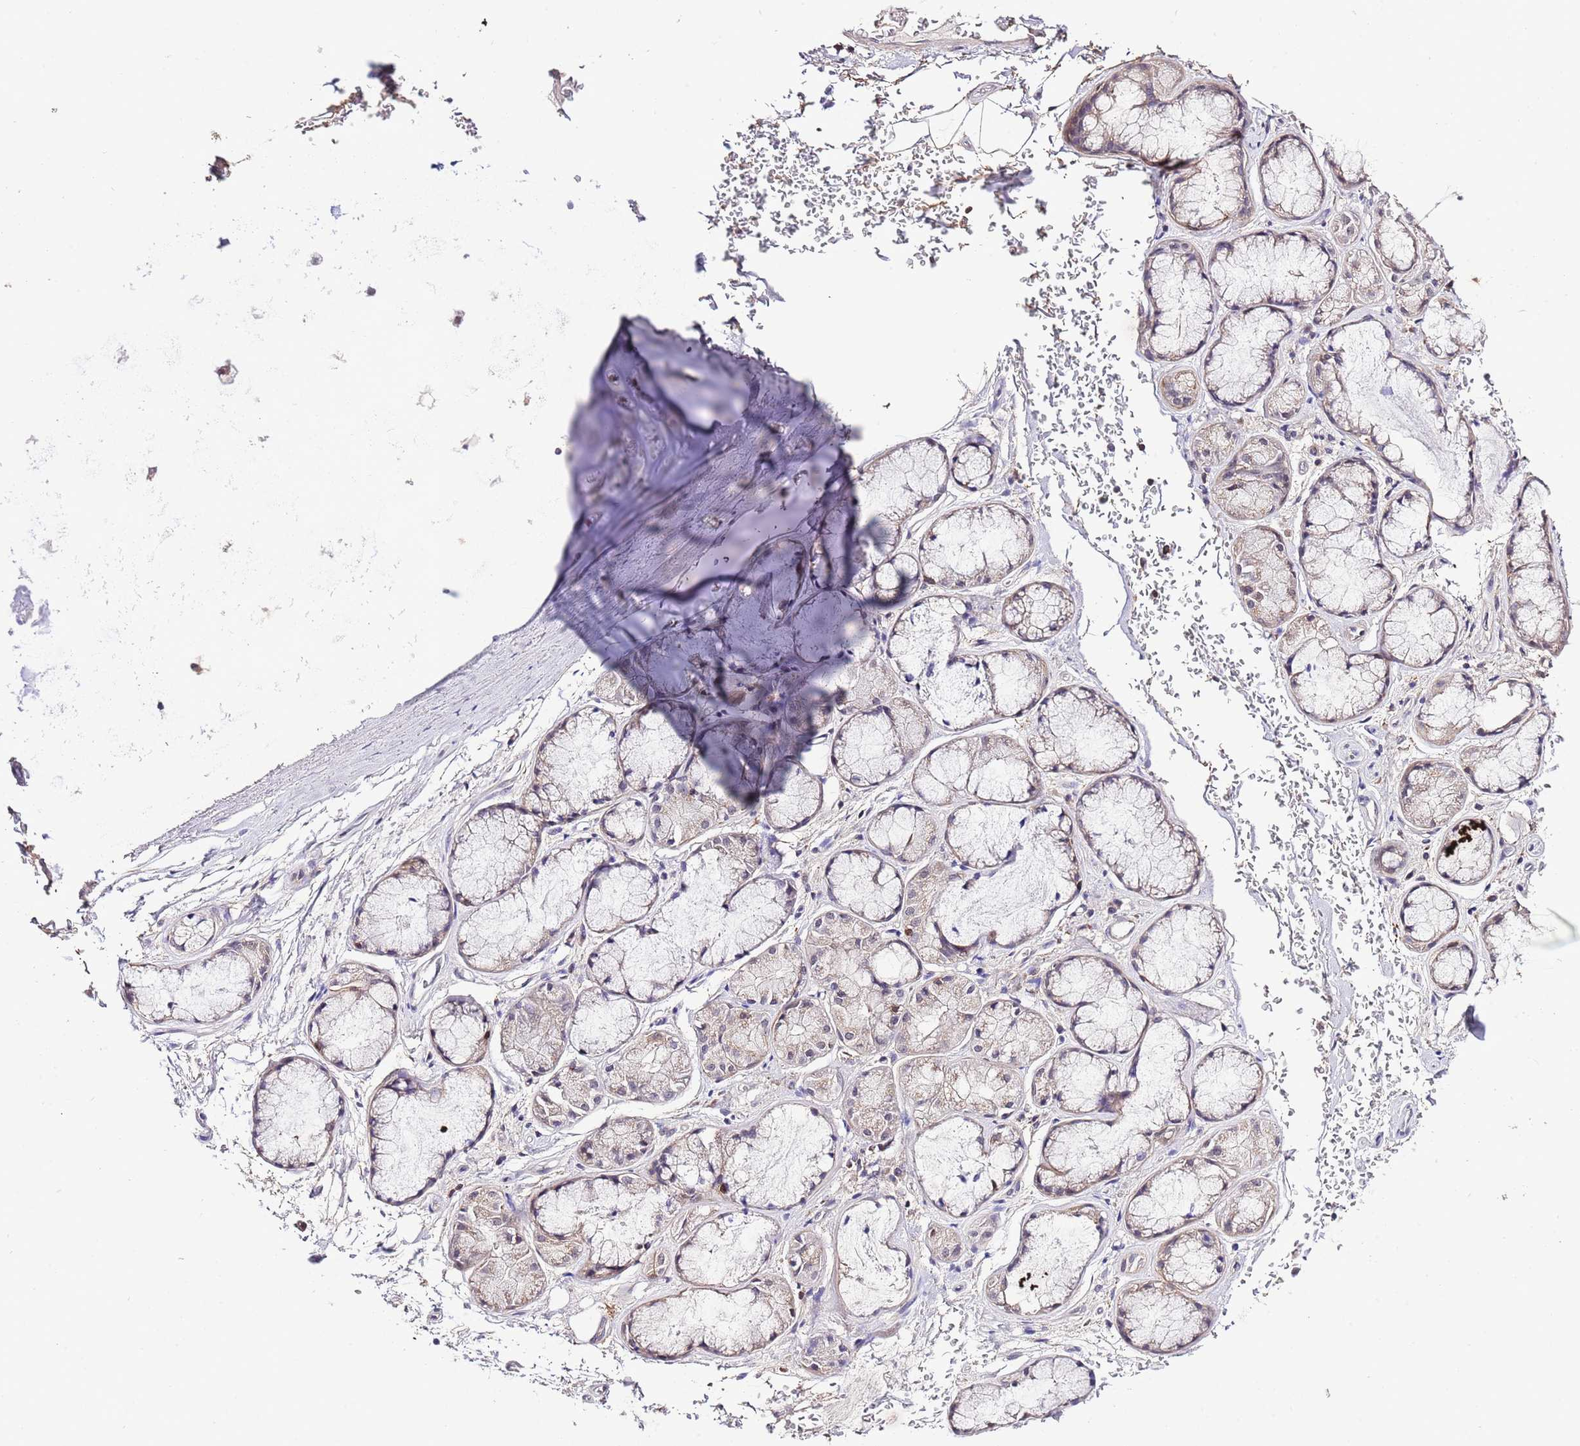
{"staining": {"intensity": "negative", "quantity": "none", "location": "none"}, "tissue": "adipose tissue", "cell_type": "Adipocytes", "image_type": "normal", "snomed": [{"axis": "morphology", "description": "Normal tissue, NOS"}, {"axis": "topography", "description": "Cartilage tissue"}], "caption": "Histopathology image shows no protein staining in adipocytes of unremarkable adipose tissue. (Stains: DAB immunohistochemistry with hematoxylin counter stain, Microscopy: brightfield microscopy at high magnification).", "gene": "EFHD1", "patient": {"sex": "male", "age": 73}}